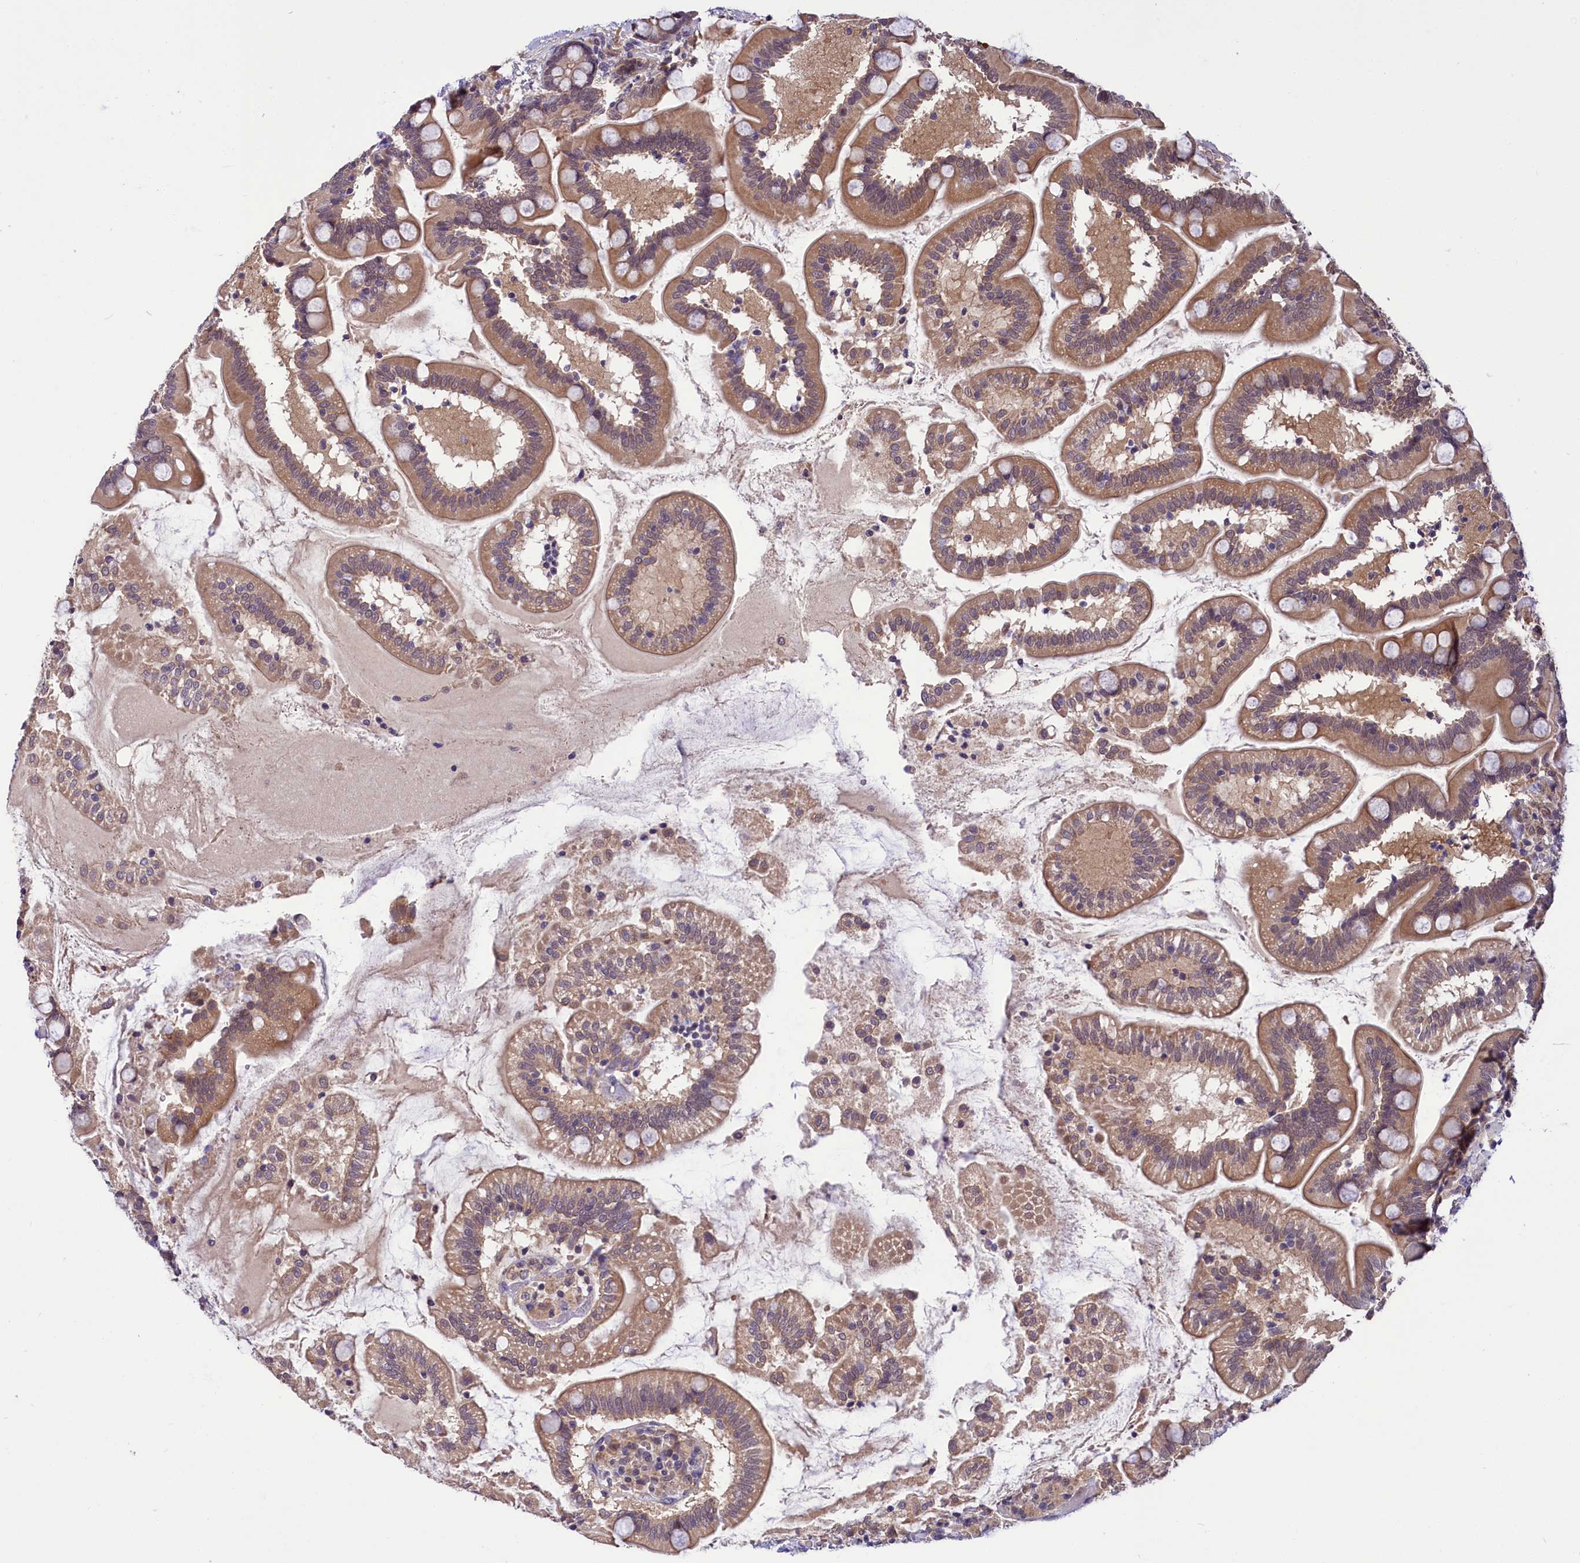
{"staining": {"intensity": "moderate", "quantity": ">75%", "location": "cytoplasmic/membranous"}, "tissue": "small intestine", "cell_type": "Glandular cells", "image_type": "normal", "snomed": [{"axis": "morphology", "description": "Normal tissue, NOS"}, {"axis": "topography", "description": "Small intestine"}], "caption": "Protein positivity by immunohistochemistry (IHC) exhibits moderate cytoplasmic/membranous staining in approximately >75% of glandular cells in benign small intestine.", "gene": "UBE3A", "patient": {"sex": "female", "age": 64}}